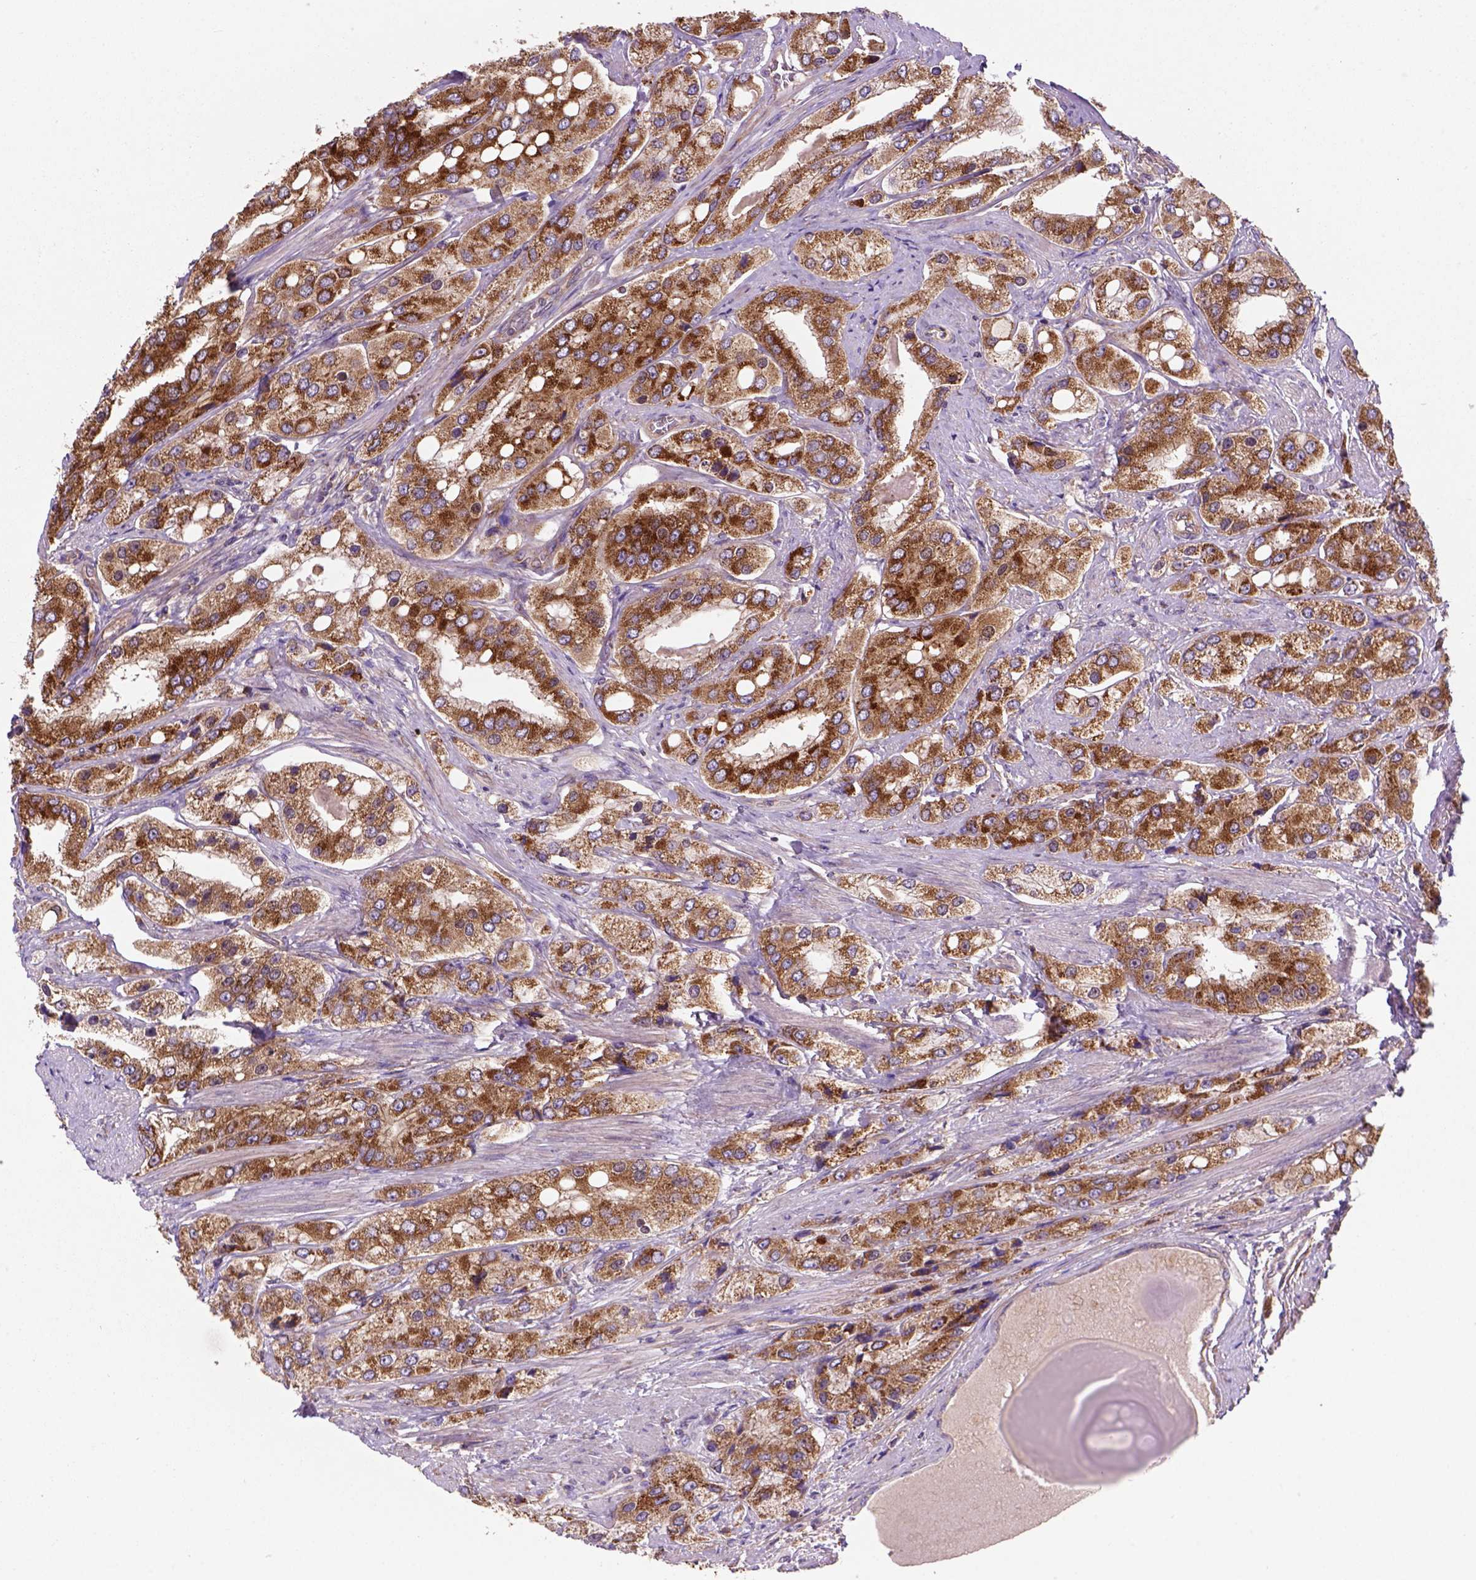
{"staining": {"intensity": "strong", "quantity": "25%-75%", "location": "cytoplasmic/membranous"}, "tissue": "prostate cancer", "cell_type": "Tumor cells", "image_type": "cancer", "snomed": [{"axis": "morphology", "description": "Adenocarcinoma, Low grade"}, {"axis": "topography", "description": "Prostate"}], "caption": "About 25%-75% of tumor cells in prostate cancer show strong cytoplasmic/membranous protein staining as visualized by brown immunohistochemical staining.", "gene": "WARS2", "patient": {"sex": "male", "age": 69}}